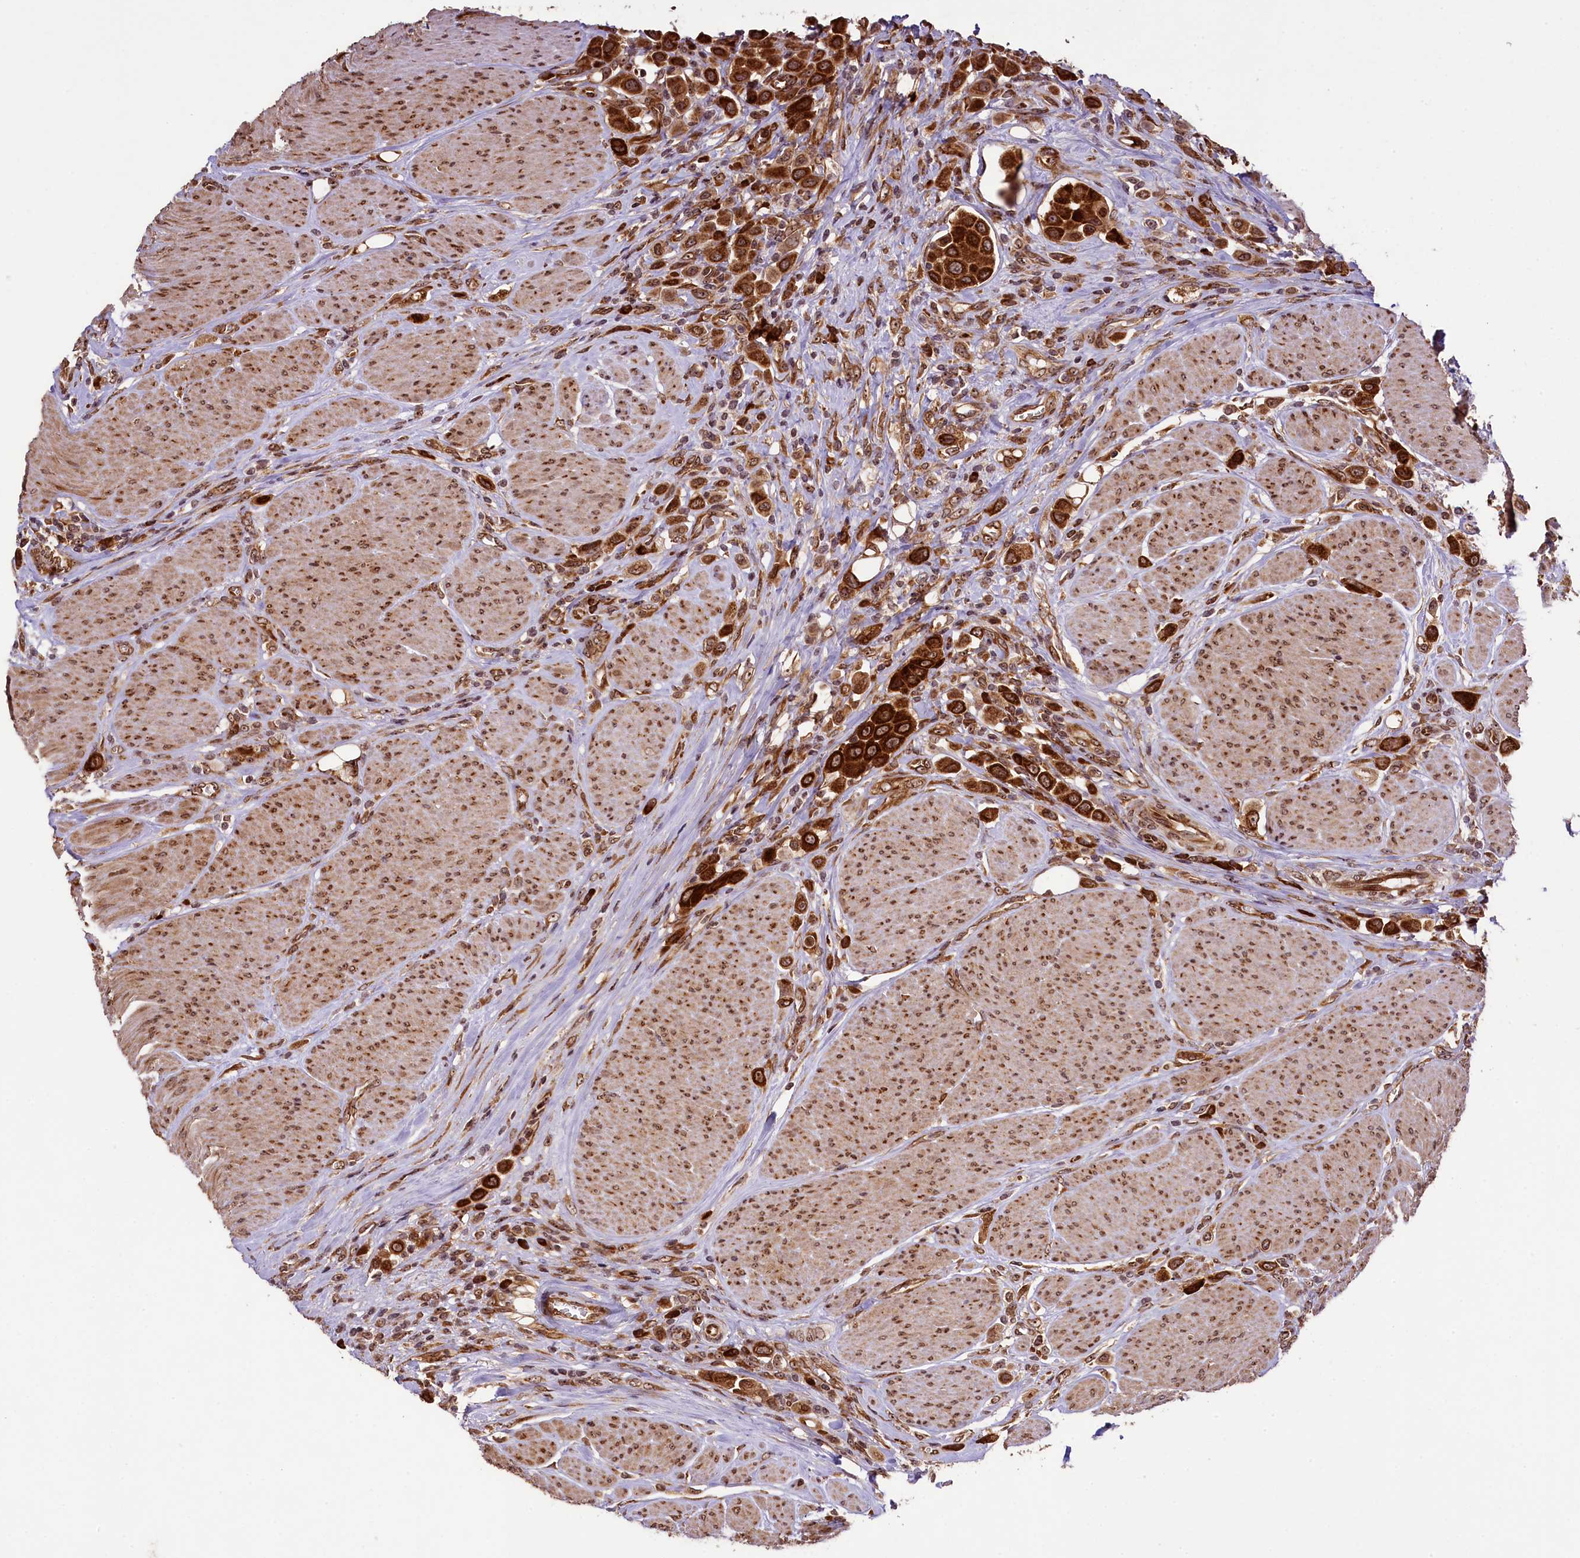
{"staining": {"intensity": "strong", "quantity": ">75%", "location": "cytoplasmic/membranous"}, "tissue": "urothelial cancer", "cell_type": "Tumor cells", "image_type": "cancer", "snomed": [{"axis": "morphology", "description": "Urothelial carcinoma, High grade"}, {"axis": "topography", "description": "Urinary bladder"}], "caption": "Immunohistochemical staining of high-grade urothelial carcinoma demonstrates strong cytoplasmic/membranous protein positivity in approximately >75% of tumor cells.", "gene": "LARP4", "patient": {"sex": "male", "age": 50}}